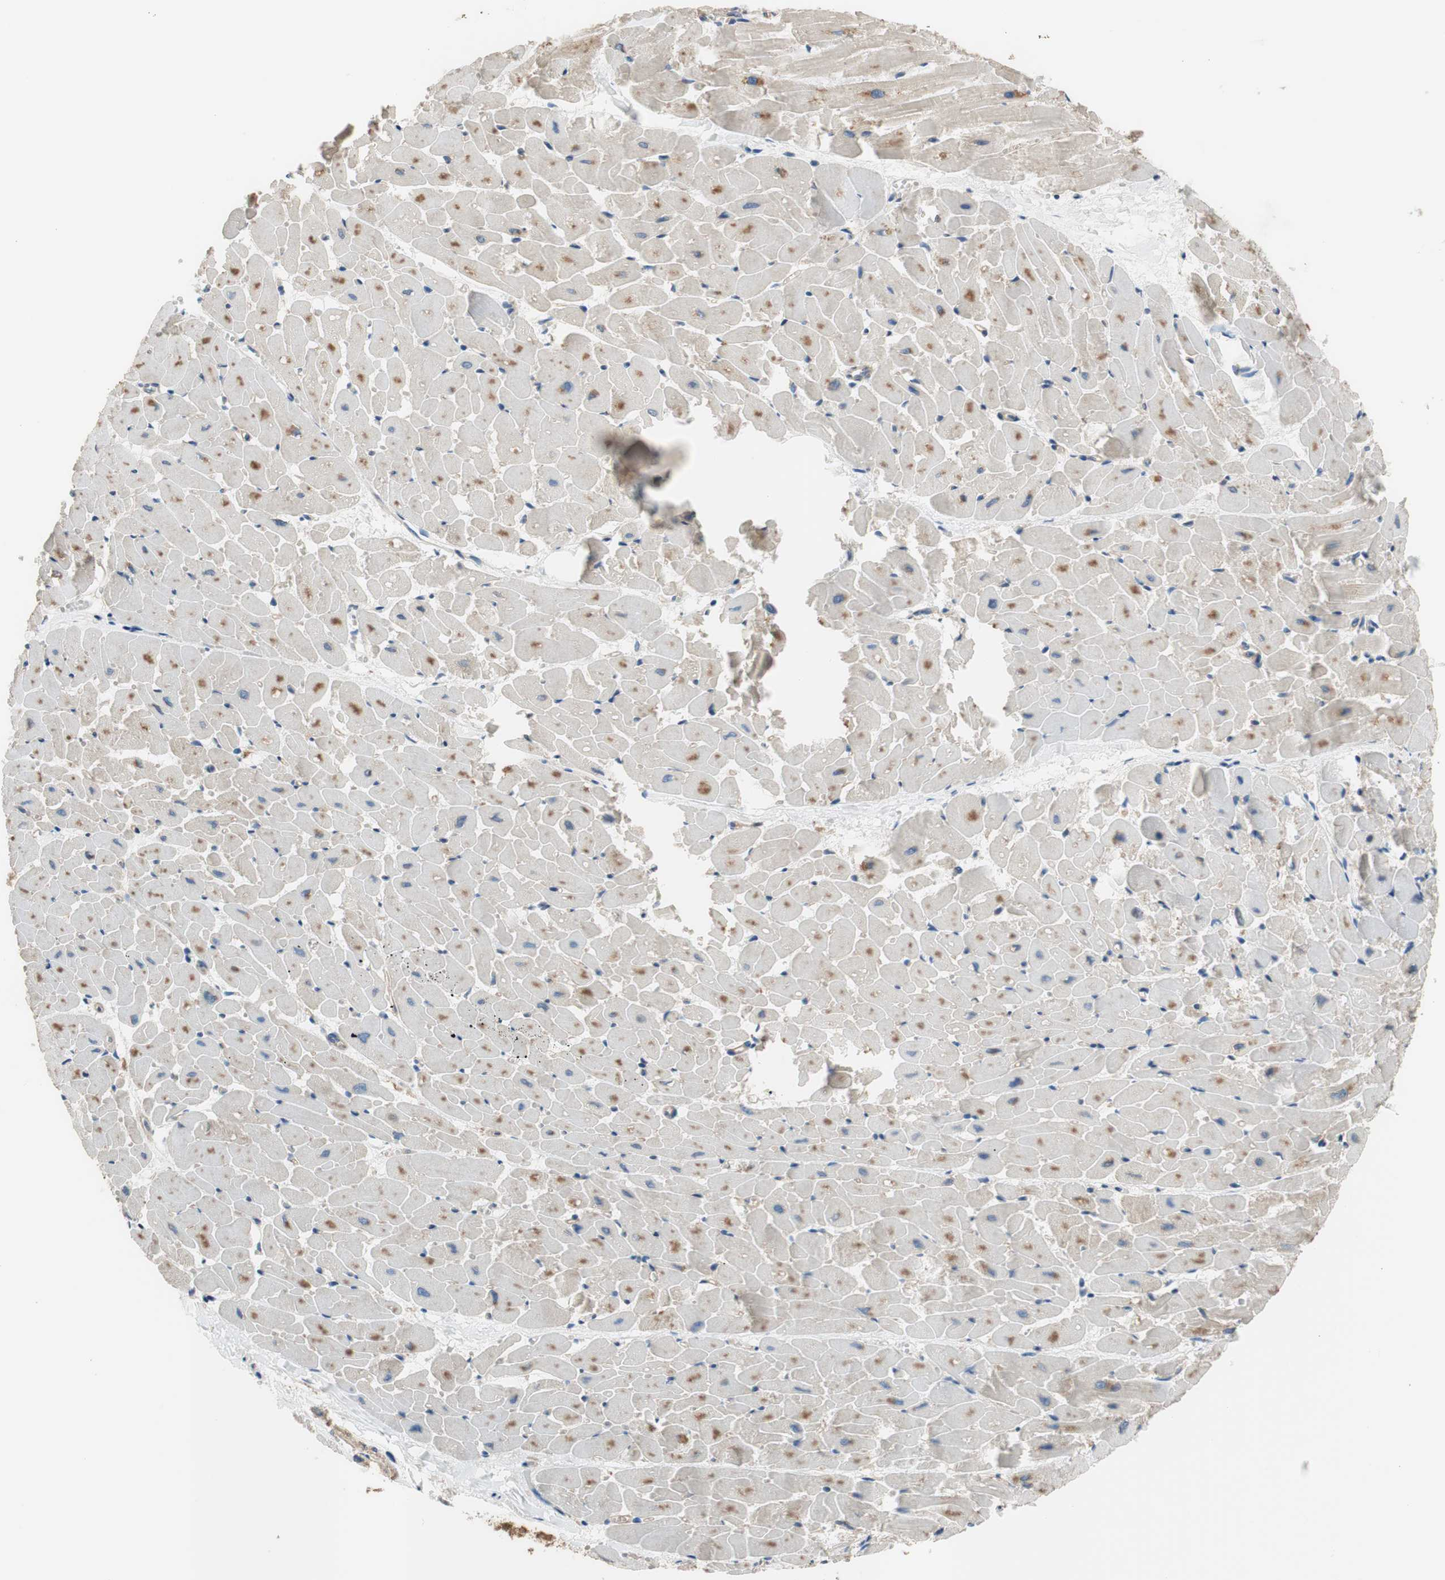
{"staining": {"intensity": "moderate", "quantity": "<25%", "location": "cytoplasmic/membranous"}, "tissue": "heart muscle", "cell_type": "Cardiomyocytes", "image_type": "normal", "snomed": [{"axis": "morphology", "description": "Normal tissue, NOS"}, {"axis": "topography", "description": "Heart"}], "caption": "Approximately <25% of cardiomyocytes in unremarkable human heart muscle reveal moderate cytoplasmic/membranous protein expression as visualized by brown immunohistochemical staining.", "gene": "CALML3", "patient": {"sex": "female", "age": 19}}